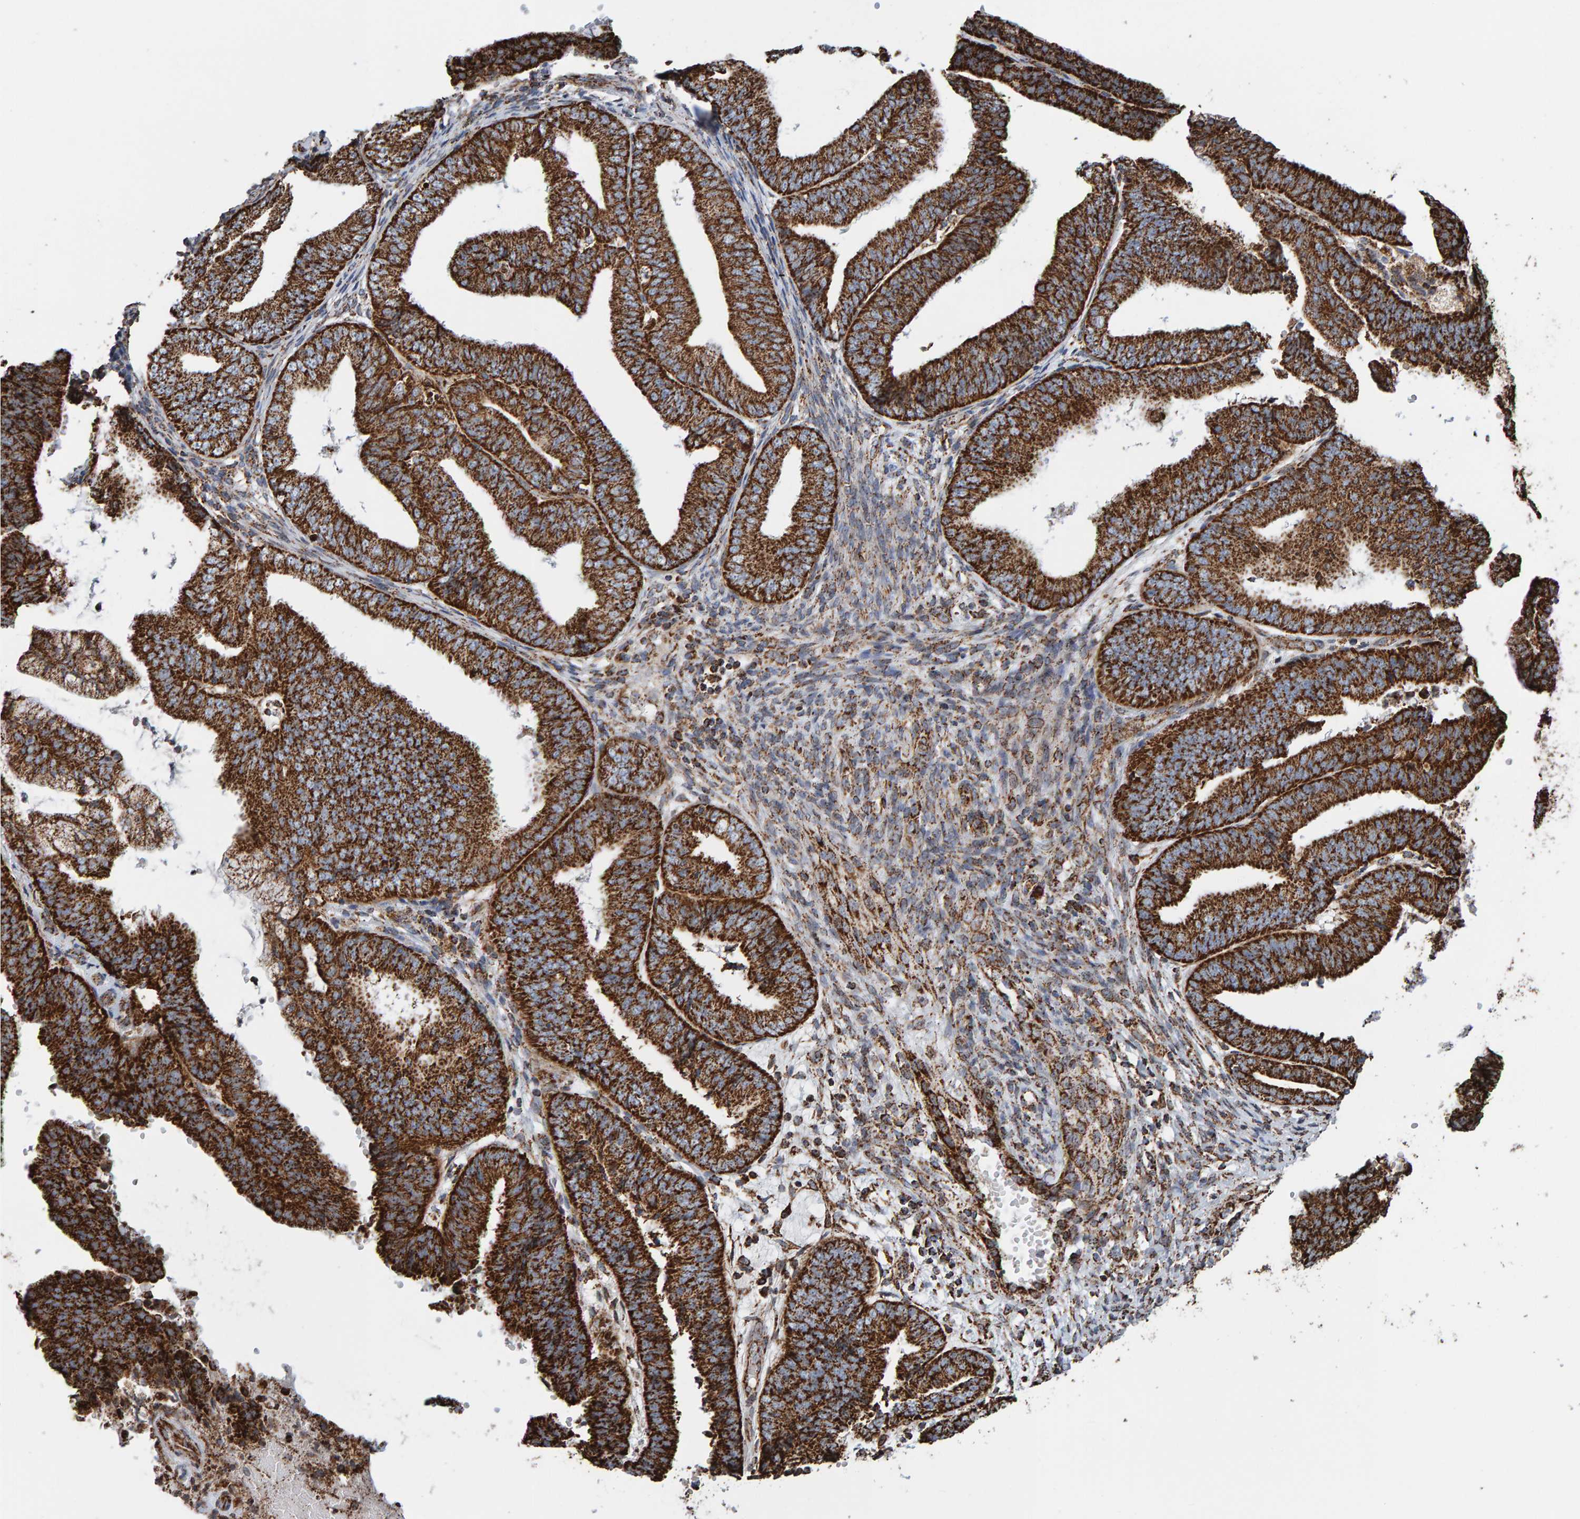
{"staining": {"intensity": "strong", "quantity": ">75%", "location": "cytoplasmic/membranous"}, "tissue": "endometrial cancer", "cell_type": "Tumor cells", "image_type": "cancer", "snomed": [{"axis": "morphology", "description": "Adenocarcinoma, NOS"}, {"axis": "topography", "description": "Endometrium"}], "caption": "Immunohistochemical staining of human endometrial cancer (adenocarcinoma) shows strong cytoplasmic/membranous protein expression in approximately >75% of tumor cells. The staining was performed using DAB (3,3'-diaminobenzidine), with brown indicating positive protein expression. Nuclei are stained blue with hematoxylin.", "gene": "MRPL45", "patient": {"sex": "female", "age": 63}}